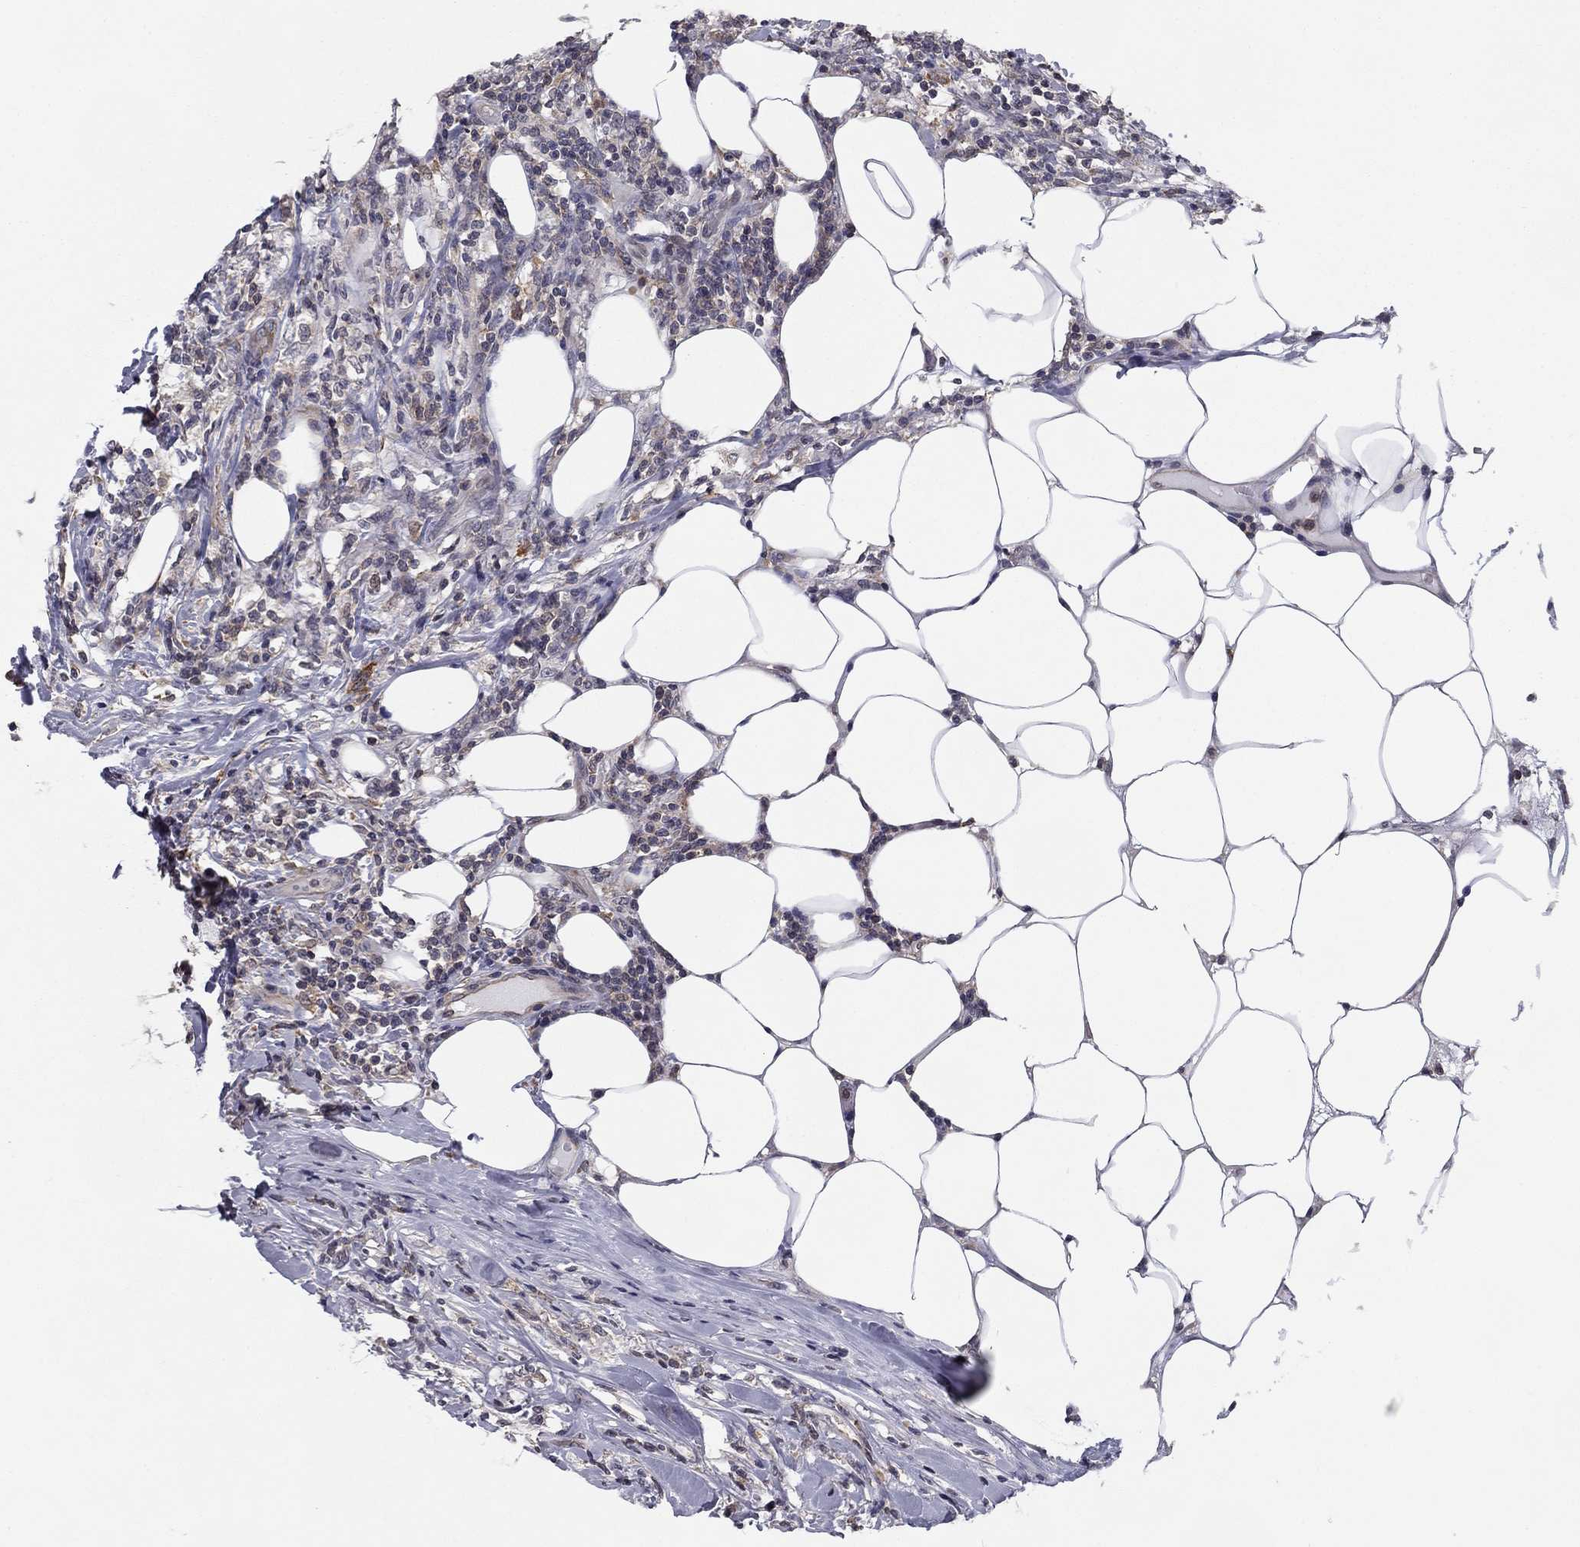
{"staining": {"intensity": "negative", "quantity": "none", "location": "none"}, "tissue": "lymphoma", "cell_type": "Tumor cells", "image_type": "cancer", "snomed": [{"axis": "morphology", "description": "Malignant lymphoma, non-Hodgkin's type, High grade"}, {"axis": "topography", "description": "Lymph node"}], "caption": "Protein analysis of lymphoma exhibits no significant expression in tumor cells. (Brightfield microscopy of DAB (3,3'-diaminobenzidine) immunohistochemistry (IHC) at high magnification).", "gene": "PLCB2", "patient": {"sex": "female", "age": 84}}